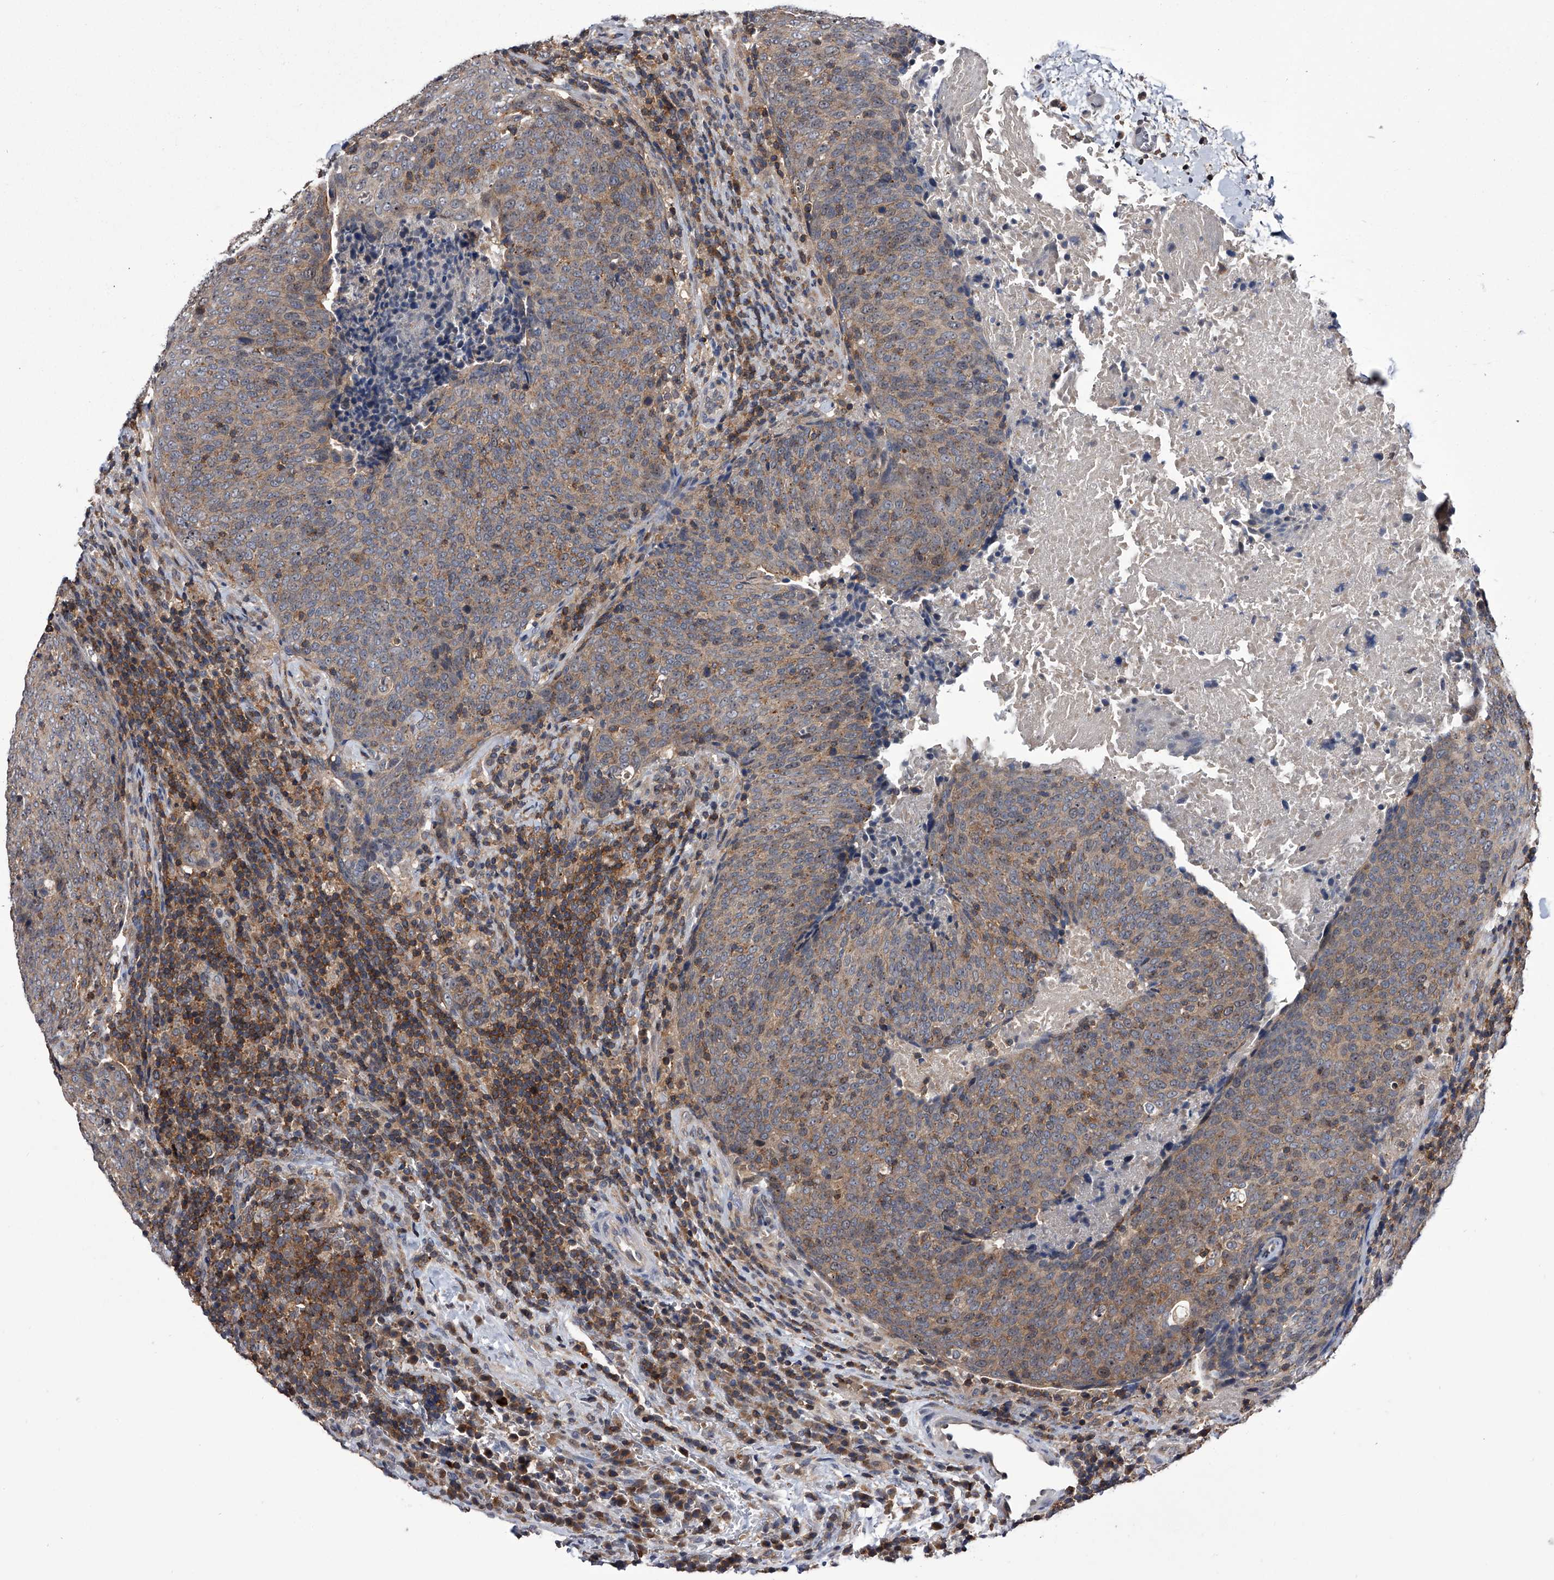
{"staining": {"intensity": "weak", "quantity": ">75%", "location": "cytoplasmic/membranous"}, "tissue": "head and neck cancer", "cell_type": "Tumor cells", "image_type": "cancer", "snomed": [{"axis": "morphology", "description": "Squamous cell carcinoma, NOS"}, {"axis": "morphology", "description": "Squamous cell carcinoma, metastatic, NOS"}, {"axis": "topography", "description": "Lymph node"}, {"axis": "topography", "description": "Head-Neck"}], "caption": "This is an image of immunohistochemistry (IHC) staining of head and neck metastatic squamous cell carcinoma, which shows weak positivity in the cytoplasmic/membranous of tumor cells.", "gene": "PAN3", "patient": {"sex": "male", "age": 62}}